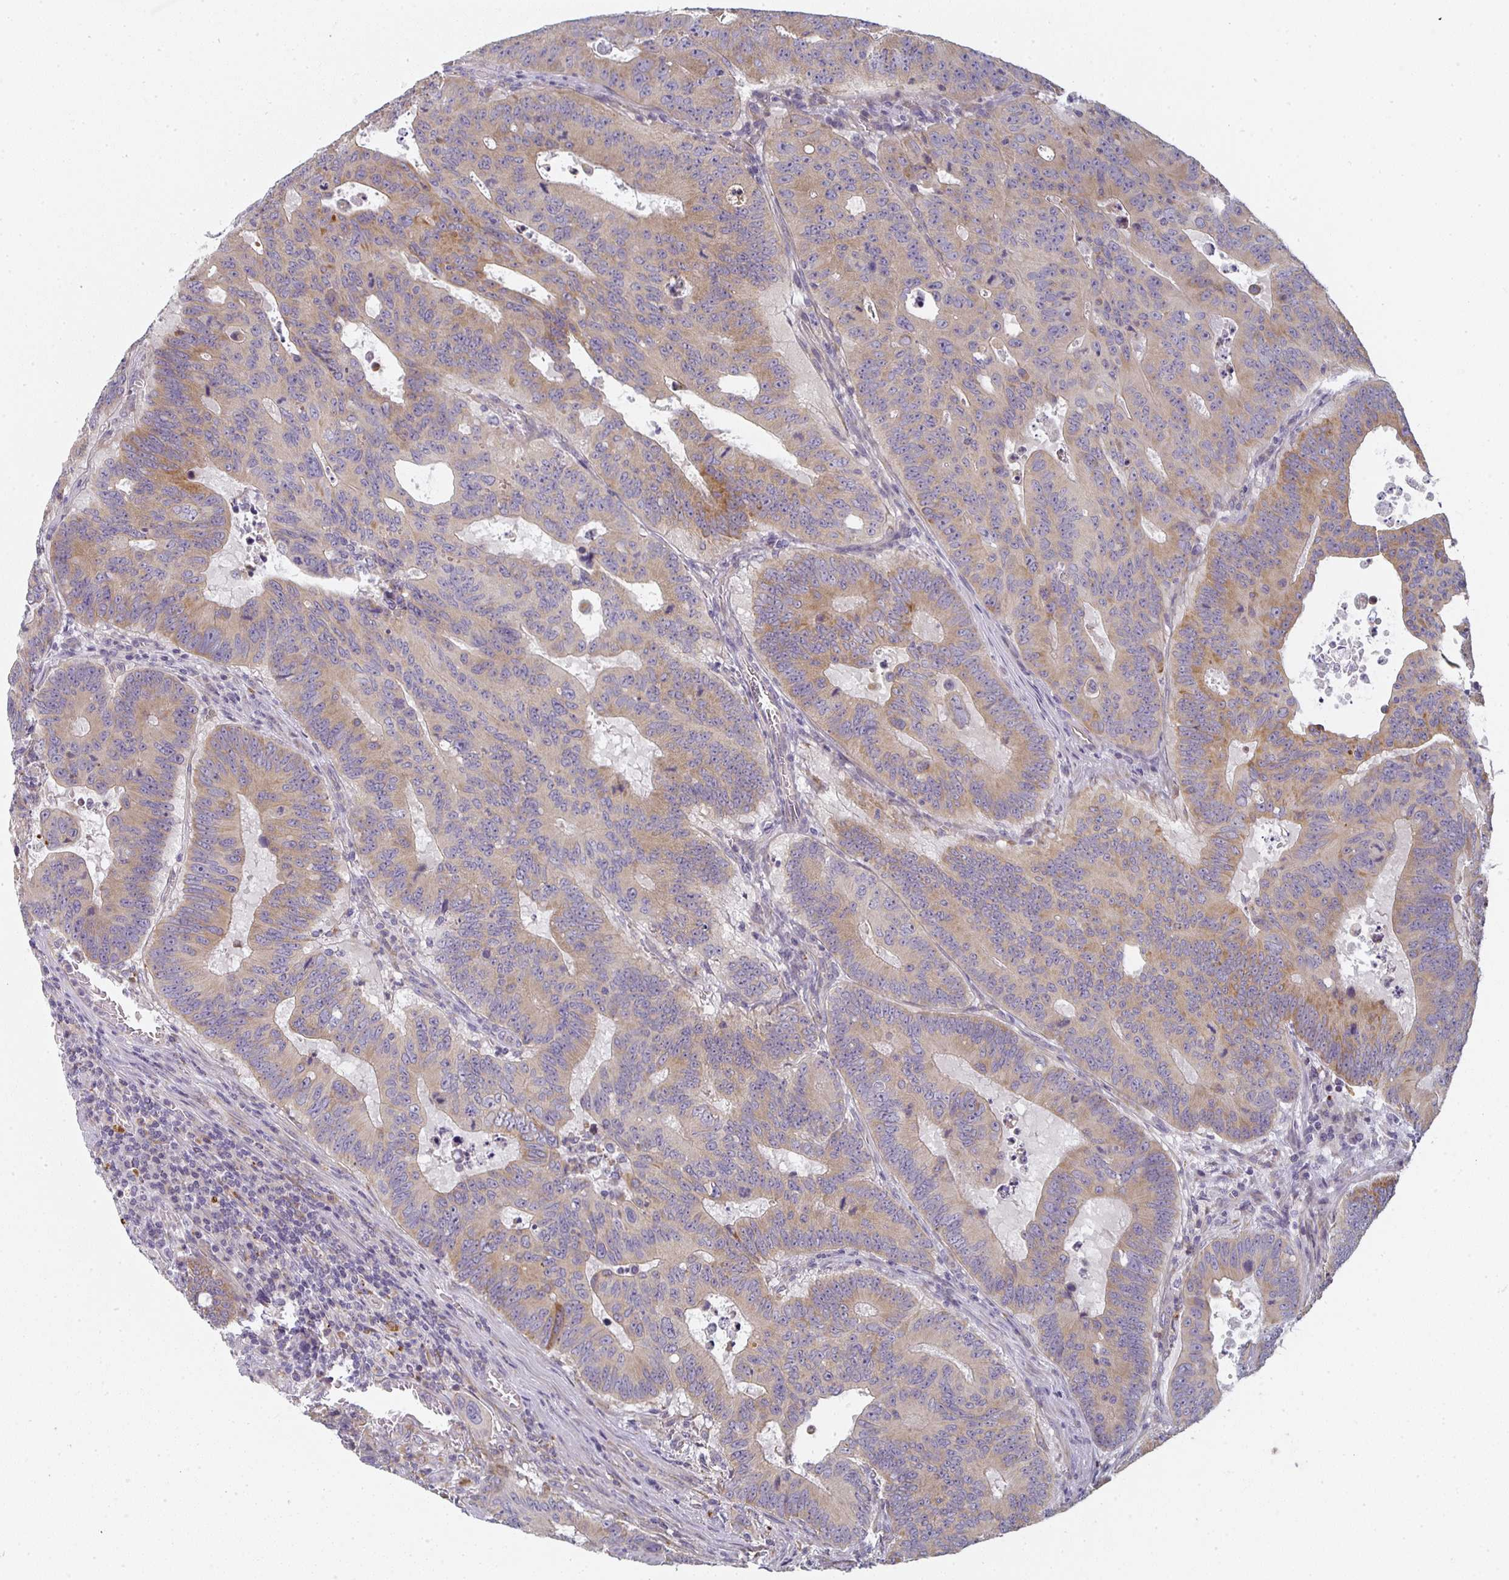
{"staining": {"intensity": "moderate", "quantity": "25%-75%", "location": "cytoplasmic/membranous"}, "tissue": "colorectal cancer", "cell_type": "Tumor cells", "image_type": "cancer", "snomed": [{"axis": "morphology", "description": "Adenocarcinoma, NOS"}, {"axis": "topography", "description": "Colon"}], "caption": "The histopathology image exhibits a brown stain indicating the presence of a protein in the cytoplasmic/membranous of tumor cells in colorectal cancer (adenocarcinoma).", "gene": "CTHRC1", "patient": {"sex": "male", "age": 62}}